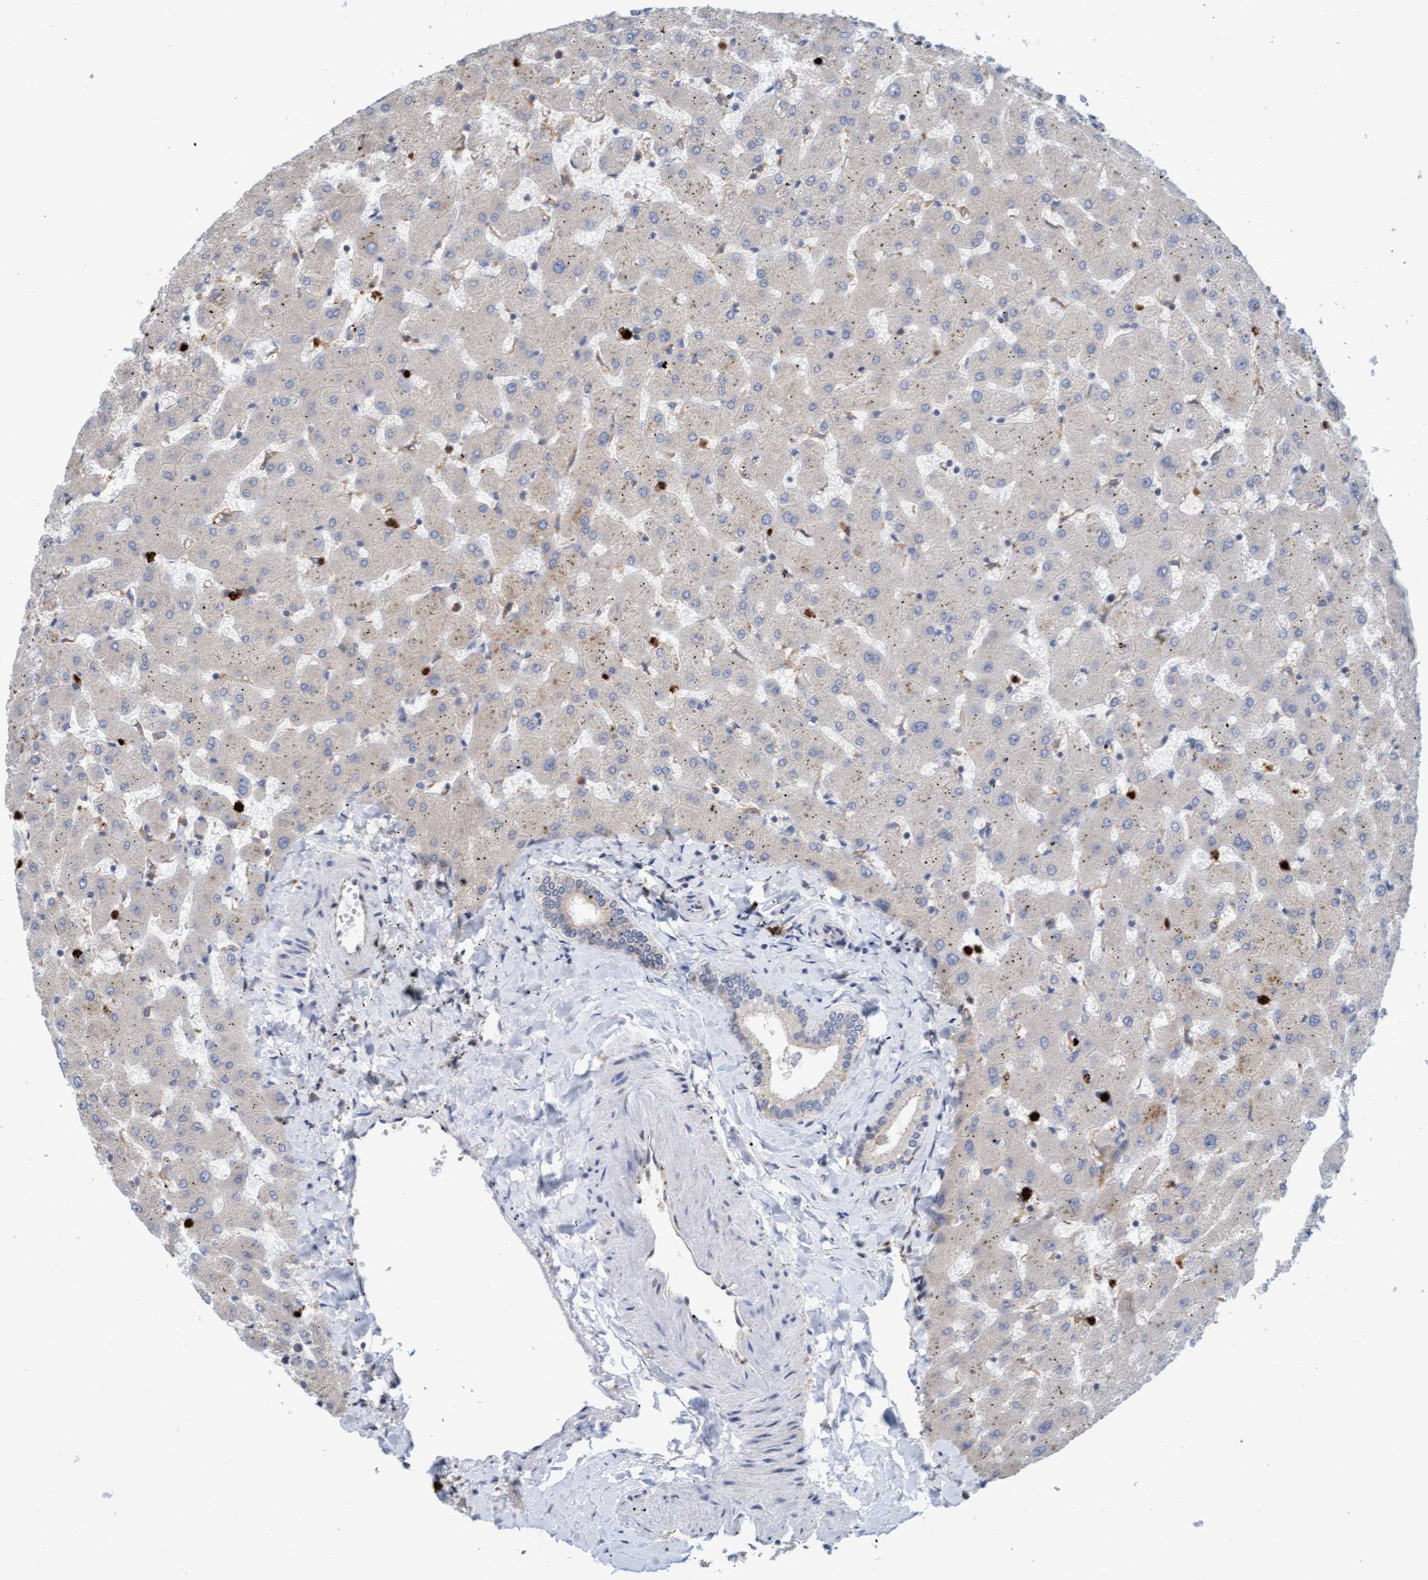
{"staining": {"intensity": "weak", "quantity": "25%-75%", "location": "cytoplasmic/membranous"}, "tissue": "liver", "cell_type": "Cholangiocytes", "image_type": "normal", "snomed": [{"axis": "morphology", "description": "Normal tissue, NOS"}, {"axis": "topography", "description": "Liver"}], "caption": "Benign liver reveals weak cytoplasmic/membranous expression in about 25%-75% of cholangiocytes, visualized by immunohistochemistry.", "gene": "MMP8", "patient": {"sex": "female", "age": 63}}